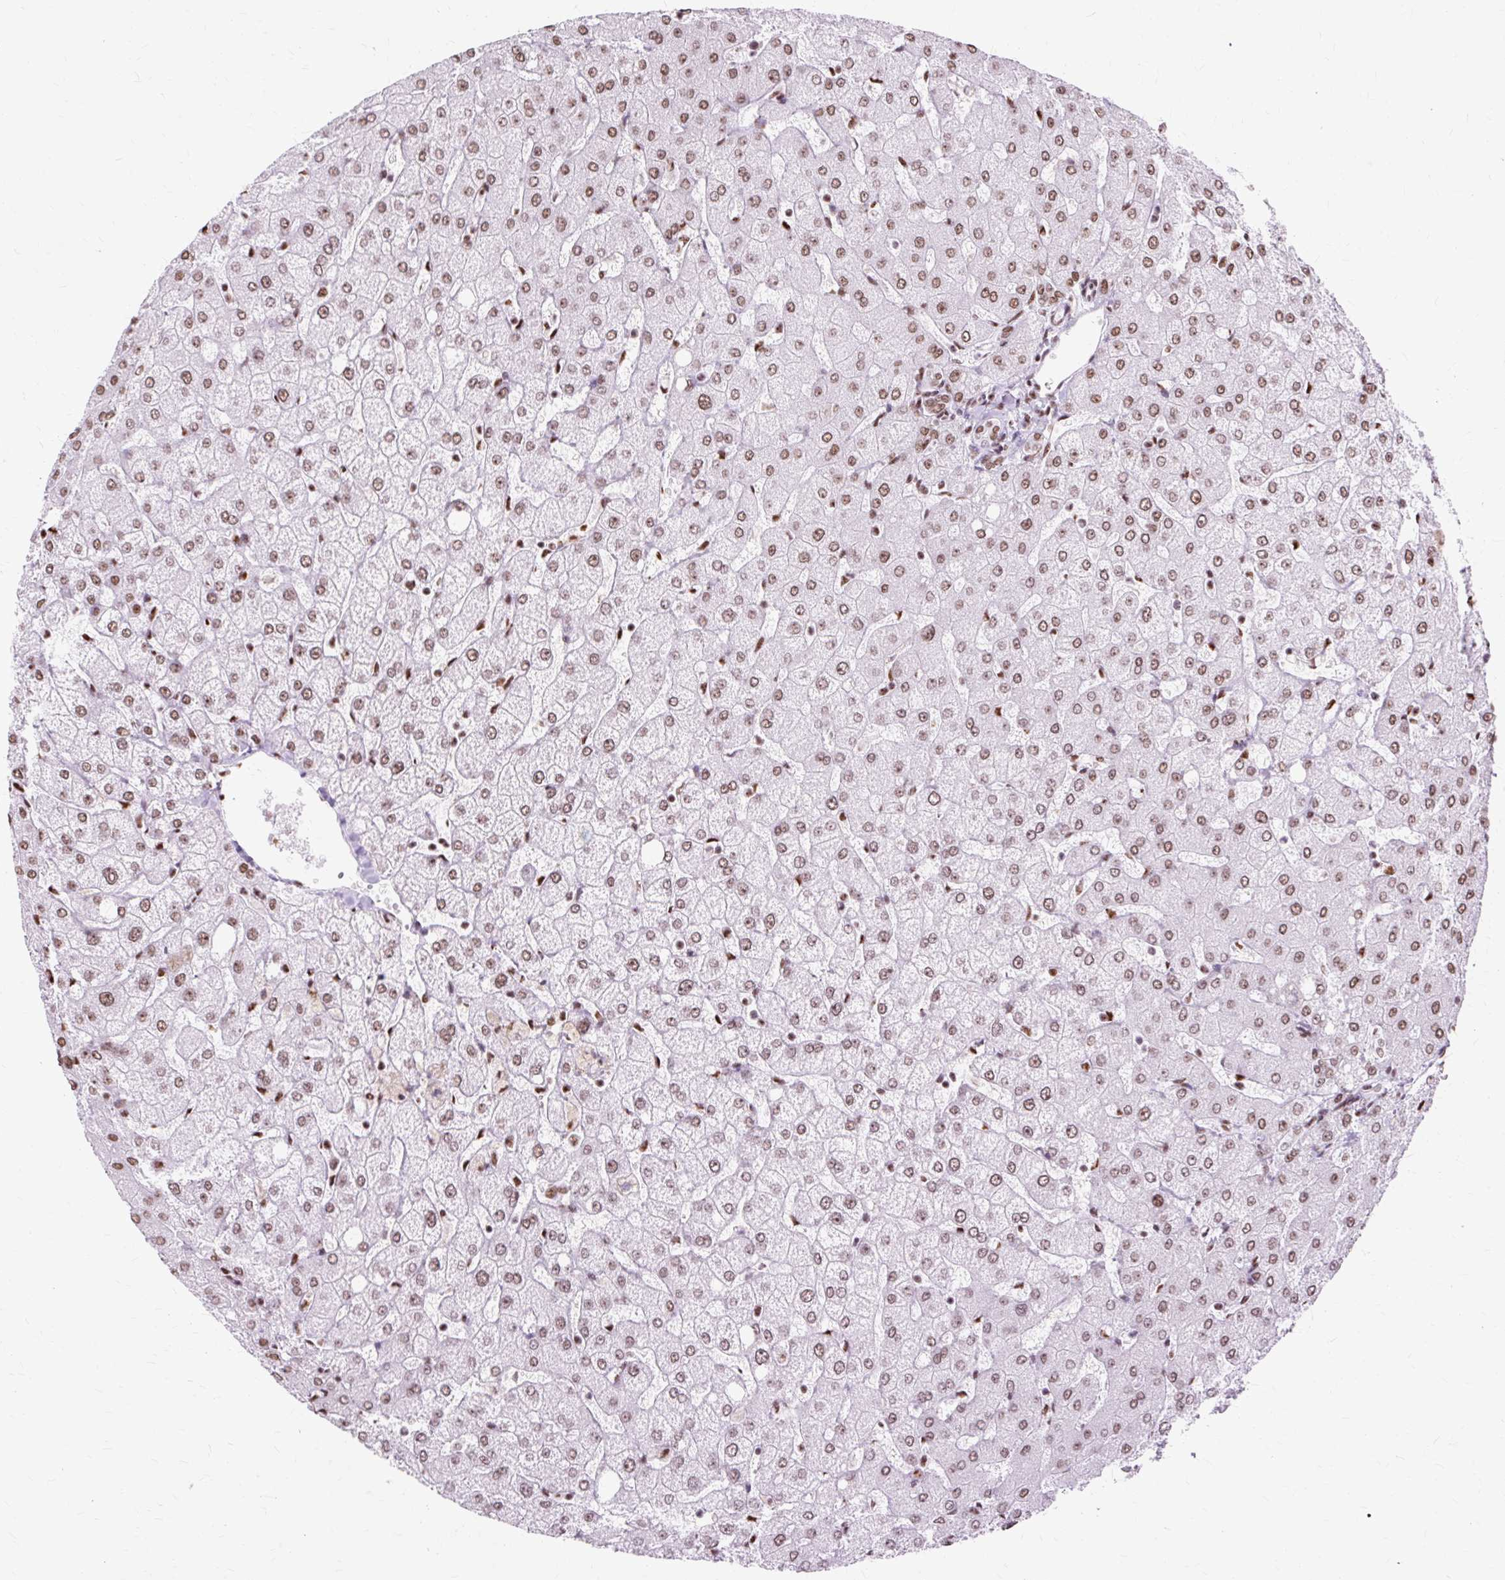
{"staining": {"intensity": "moderate", "quantity": "25%-75%", "location": "nuclear"}, "tissue": "liver", "cell_type": "Cholangiocytes", "image_type": "normal", "snomed": [{"axis": "morphology", "description": "Normal tissue, NOS"}, {"axis": "topography", "description": "Liver"}], "caption": "A brown stain shows moderate nuclear expression of a protein in cholangiocytes of normal liver. Nuclei are stained in blue.", "gene": "XRCC6", "patient": {"sex": "female", "age": 54}}